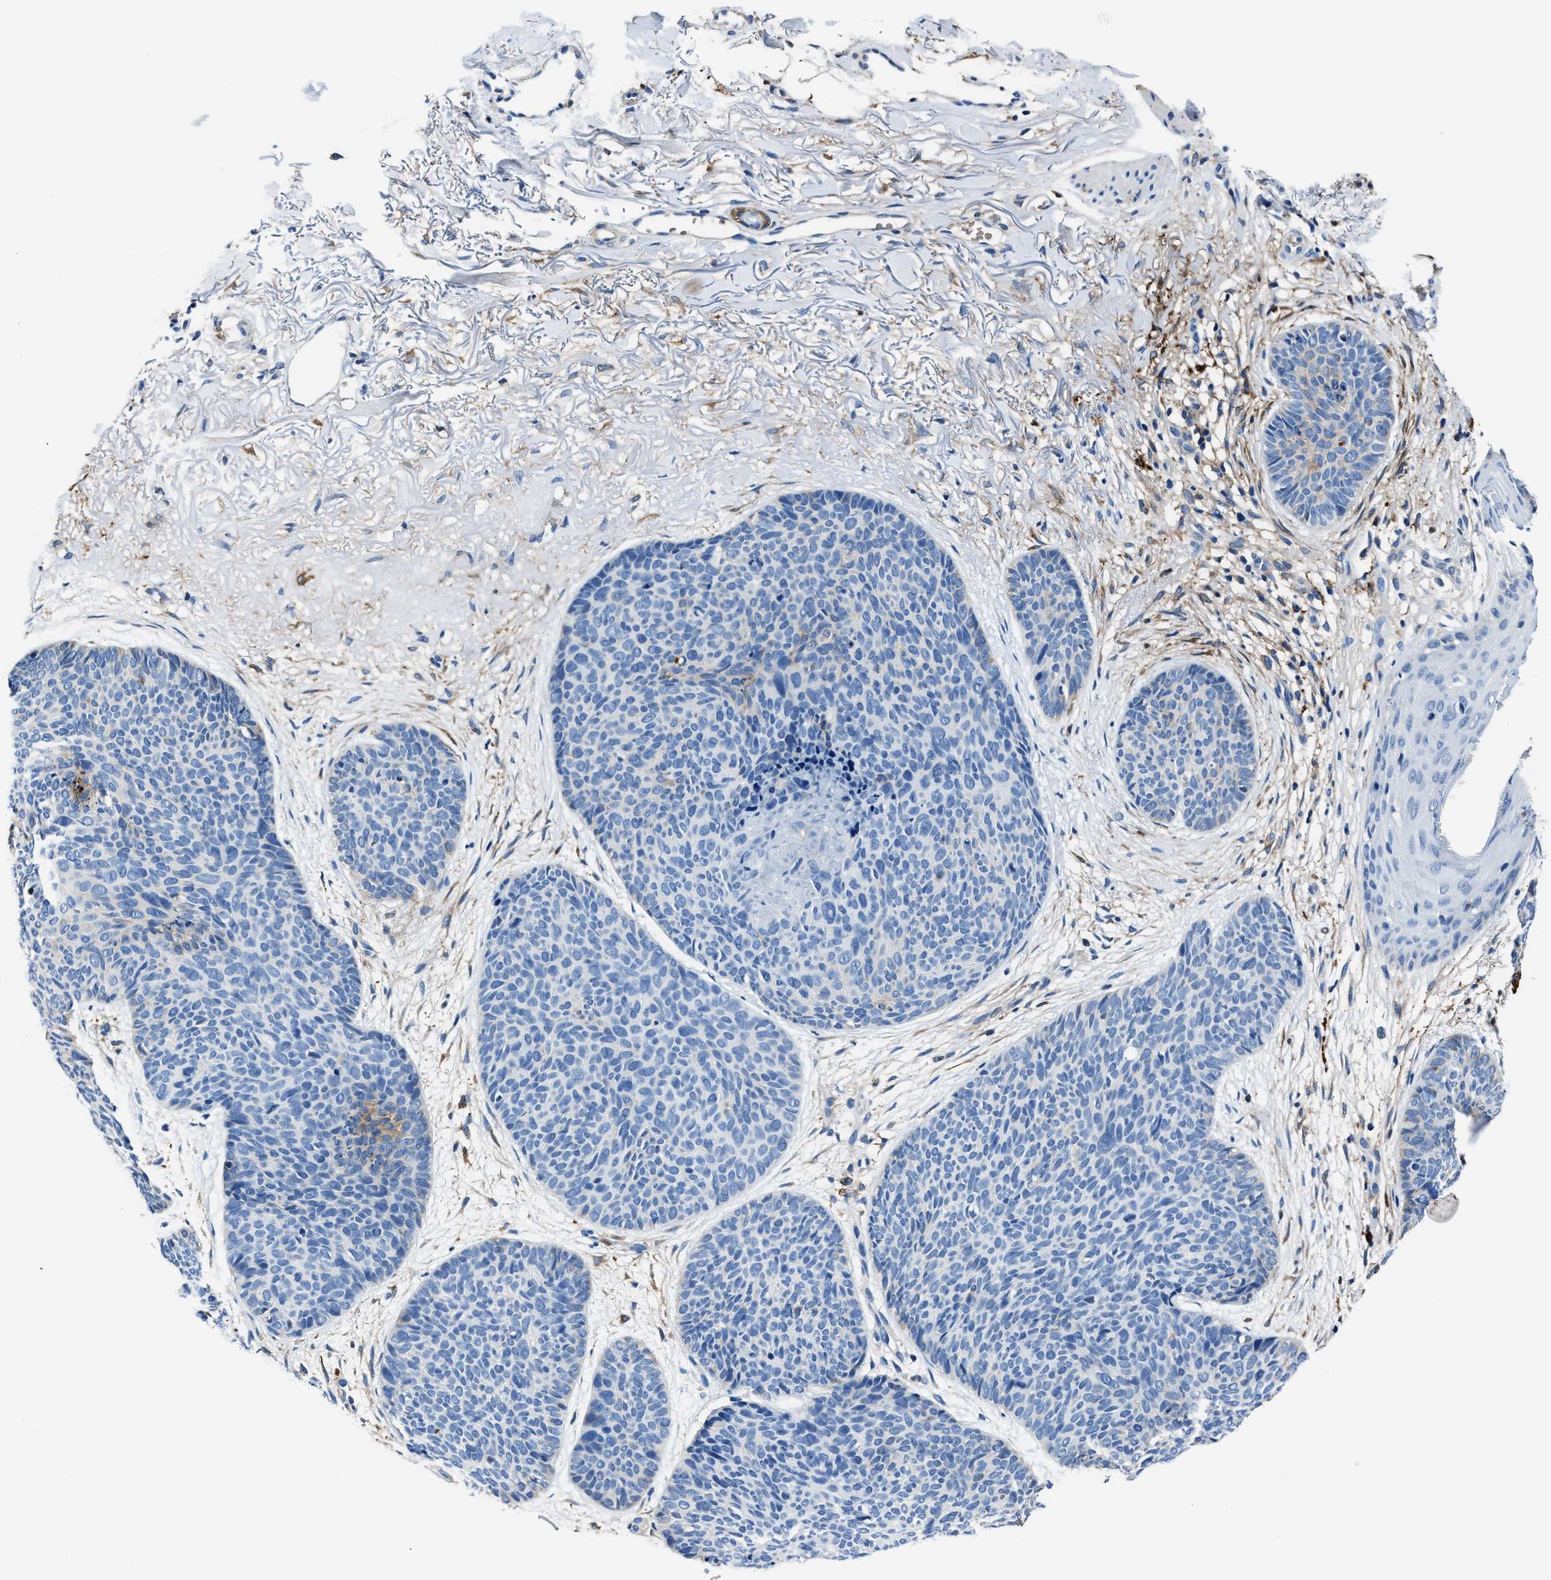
{"staining": {"intensity": "negative", "quantity": "none", "location": "none"}, "tissue": "skin cancer", "cell_type": "Tumor cells", "image_type": "cancer", "snomed": [{"axis": "morphology", "description": "Normal tissue, NOS"}, {"axis": "morphology", "description": "Basal cell carcinoma"}, {"axis": "topography", "description": "Skin"}], "caption": "DAB immunohistochemical staining of human skin cancer (basal cell carcinoma) shows no significant staining in tumor cells. The staining is performed using DAB (3,3'-diaminobenzidine) brown chromogen with nuclei counter-stained in using hematoxylin.", "gene": "FTL", "patient": {"sex": "female", "age": 70}}